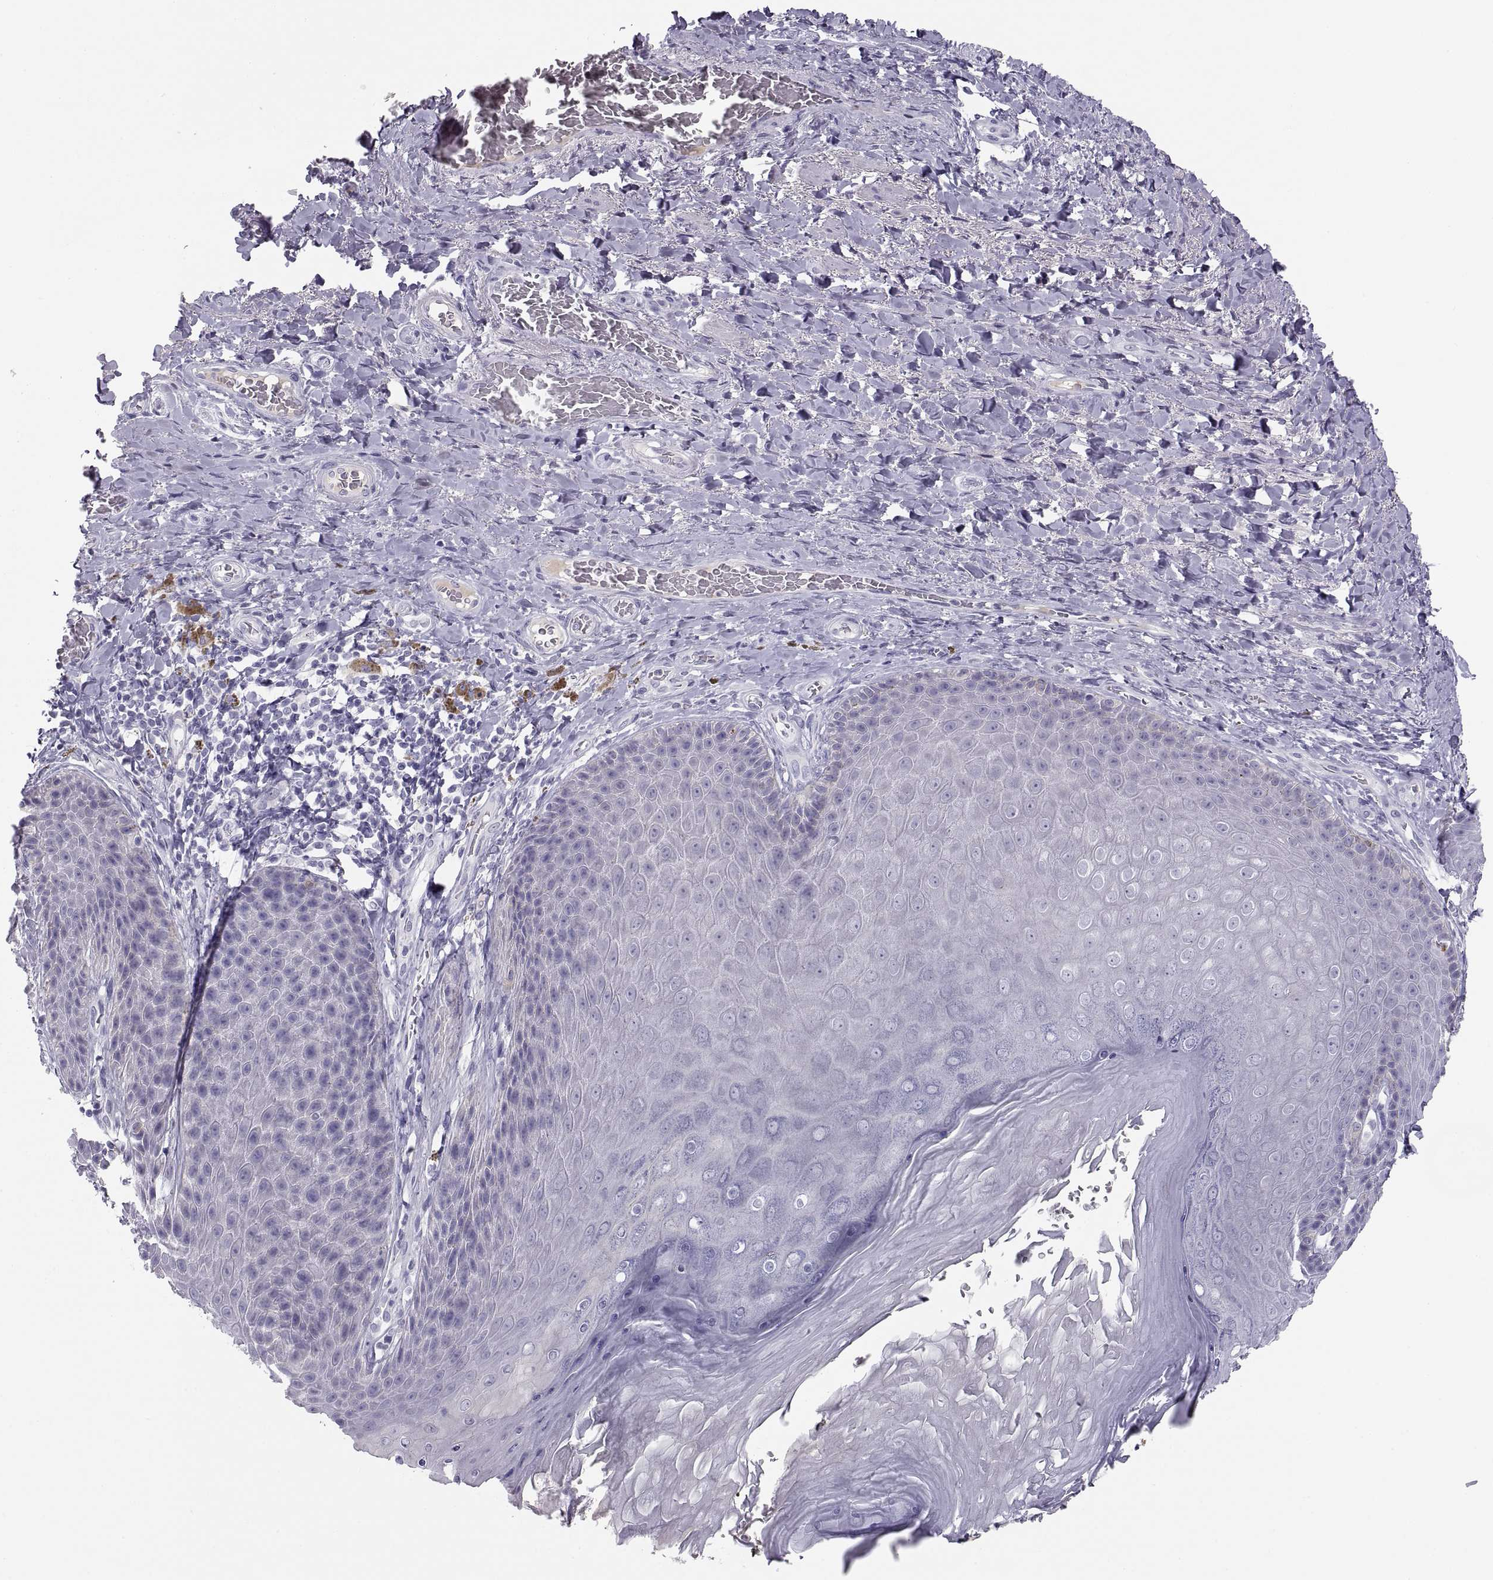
{"staining": {"intensity": "negative", "quantity": "none", "location": "none"}, "tissue": "skin", "cell_type": "Epidermal cells", "image_type": "normal", "snomed": [{"axis": "morphology", "description": "Normal tissue, NOS"}, {"axis": "topography", "description": "Skeletal muscle"}, {"axis": "topography", "description": "Anal"}, {"axis": "topography", "description": "Peripheral nerve tissue"}], "caption": "The micrograph exhibits no staining of epidermal cells in normal skin. The staining is performed using DAB brown chromogen with nuclei counter-stained in using hematoxylin.", "gene": "MAGEB2", "patient": {"sex": "male", "age": 53}}